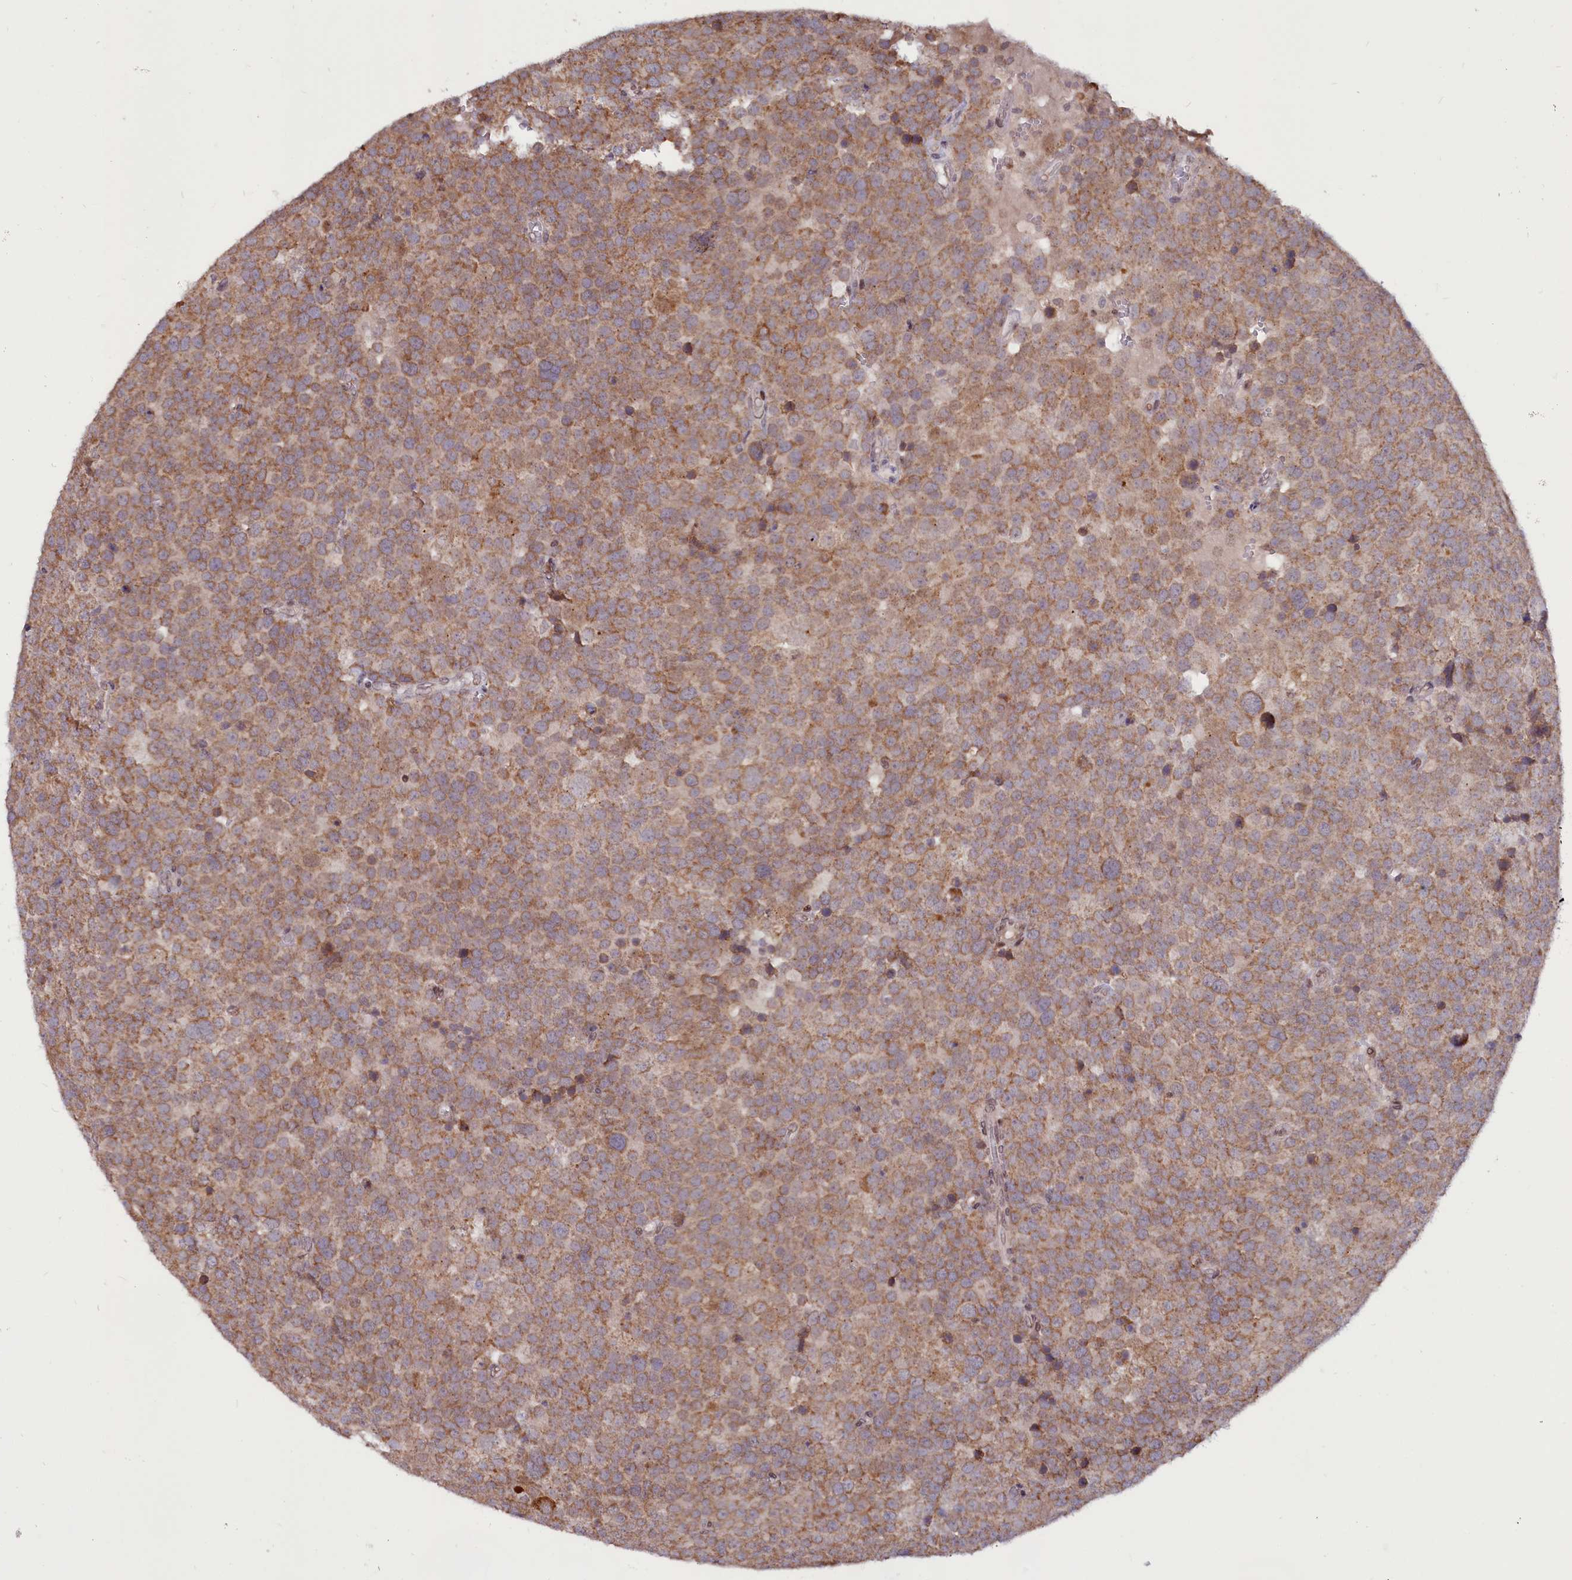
{"staining": {"intensity": "moderate", "quantity": ">75%", "location": "cytoplasmic/membranous"}, "tissue": "testis cancer", "cell_type": "Tumor cells", "image_type": "cancer", "snomed": [{"axis": "morphology", "description": "Seminoma, NOS"}, {"axis": "topography", "description": "Testis"}], "caption": "Human testis cancer (seminoma) stained with a brown dye shows moderate cytoplasmic/membranous positive positivity in about >75% of tumor cells.", "gene": "PHC3", "patient": {"sex": "male", "age": 71}}